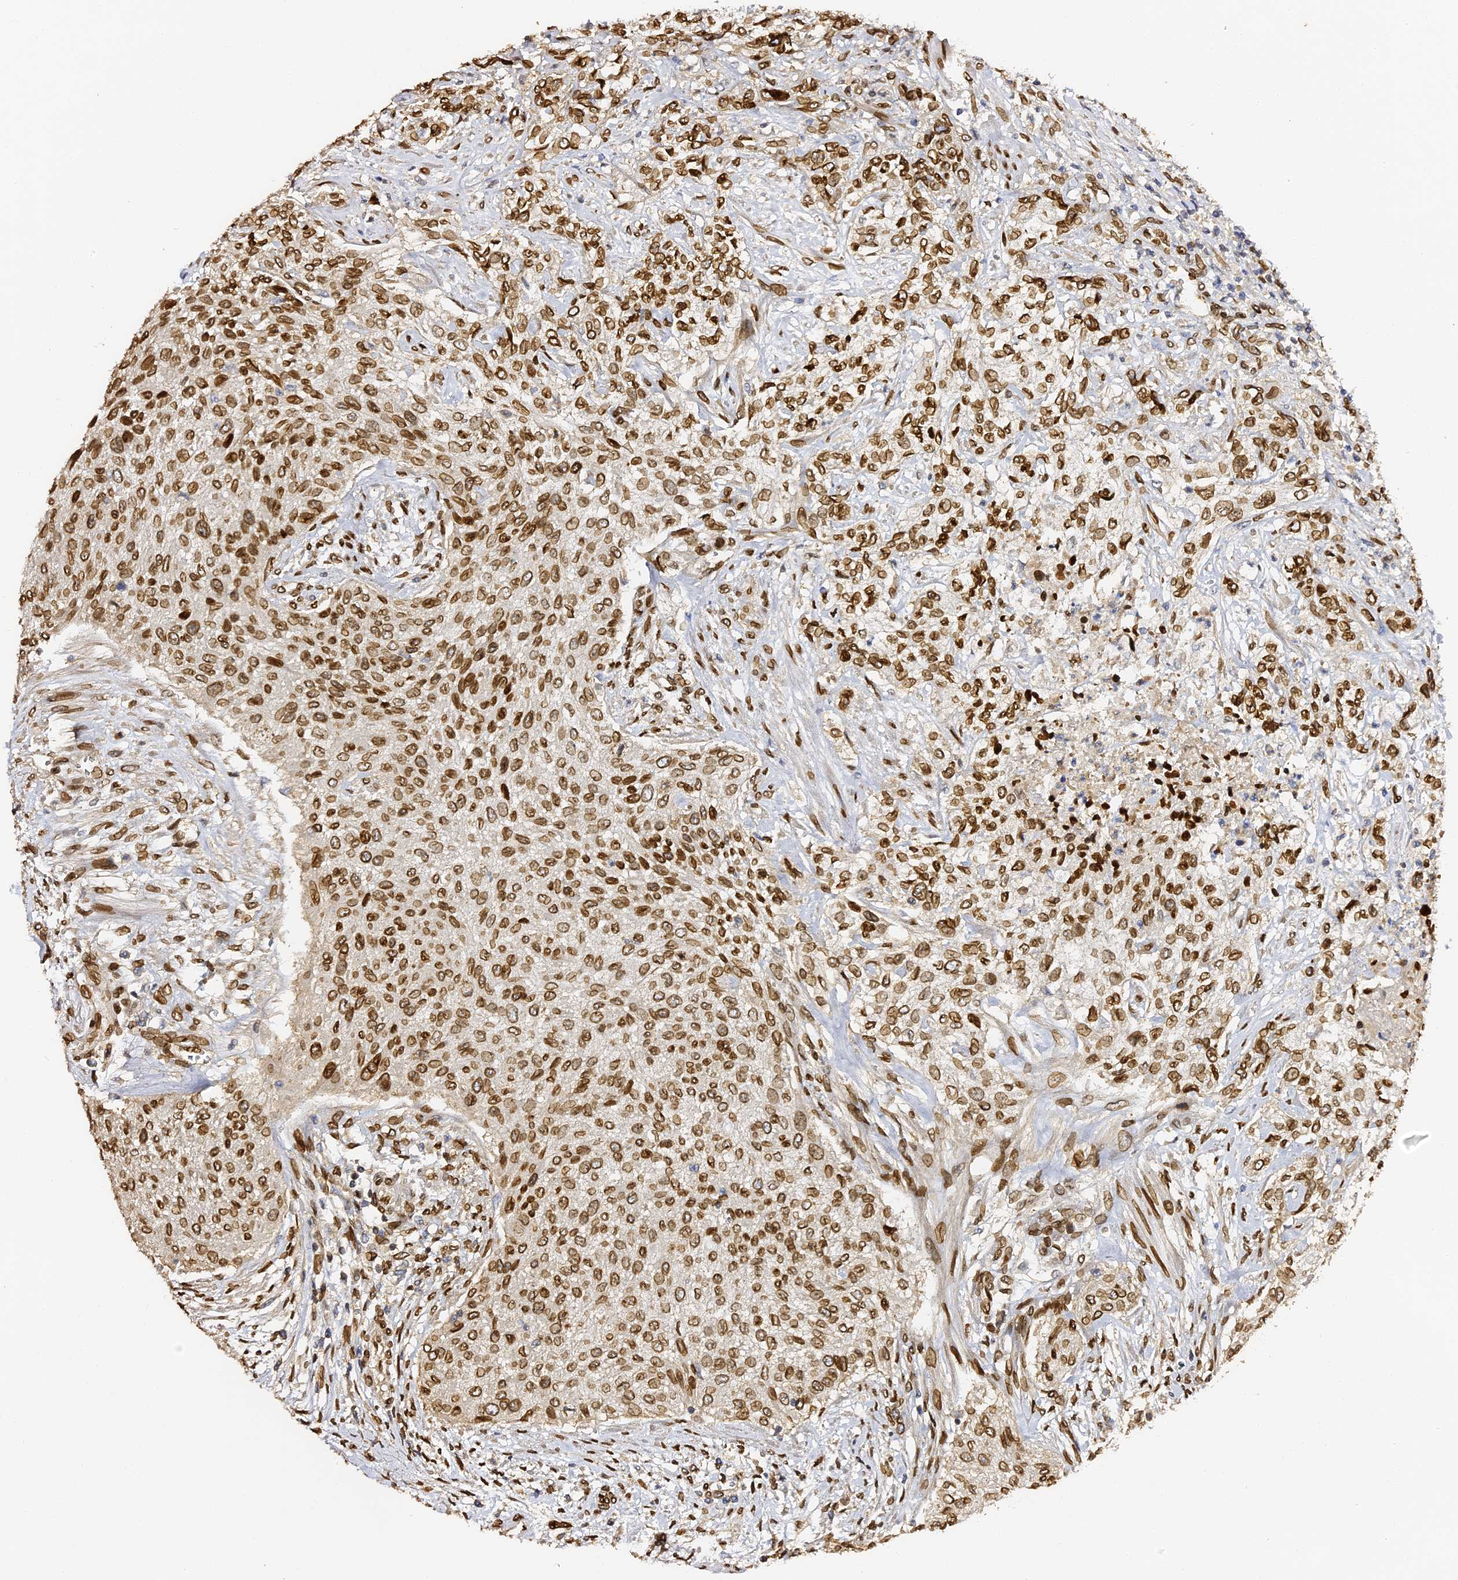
{"staining": {"intensity": "strong", "quantity": ">75%", "location": "cytoplasmic/membranous,nuclear"}, "tissue": "urothelial cancer", "cell_type": "Tumor cells", "image_type": "cancer", "snomed": [{"axis": "morphology", "description": "Normal tissue, NOS"}, {"axis": "morphology", "description": "Urothelial carcinoma, NOS"}, {"axis": "topography", "description": "Urinary bladder"}, {"axis": "topography", "description": "Peripheral nerve tissue"}], "caption": "DAB immunohistochemical staining of human transitional cell carcinoma shows strong cytoplasmic/membranous and nuclear protein staining in about >75% of tumor cells.", "gene": "ANAPC5", "patient": {"sex": "male", "age": 35}}